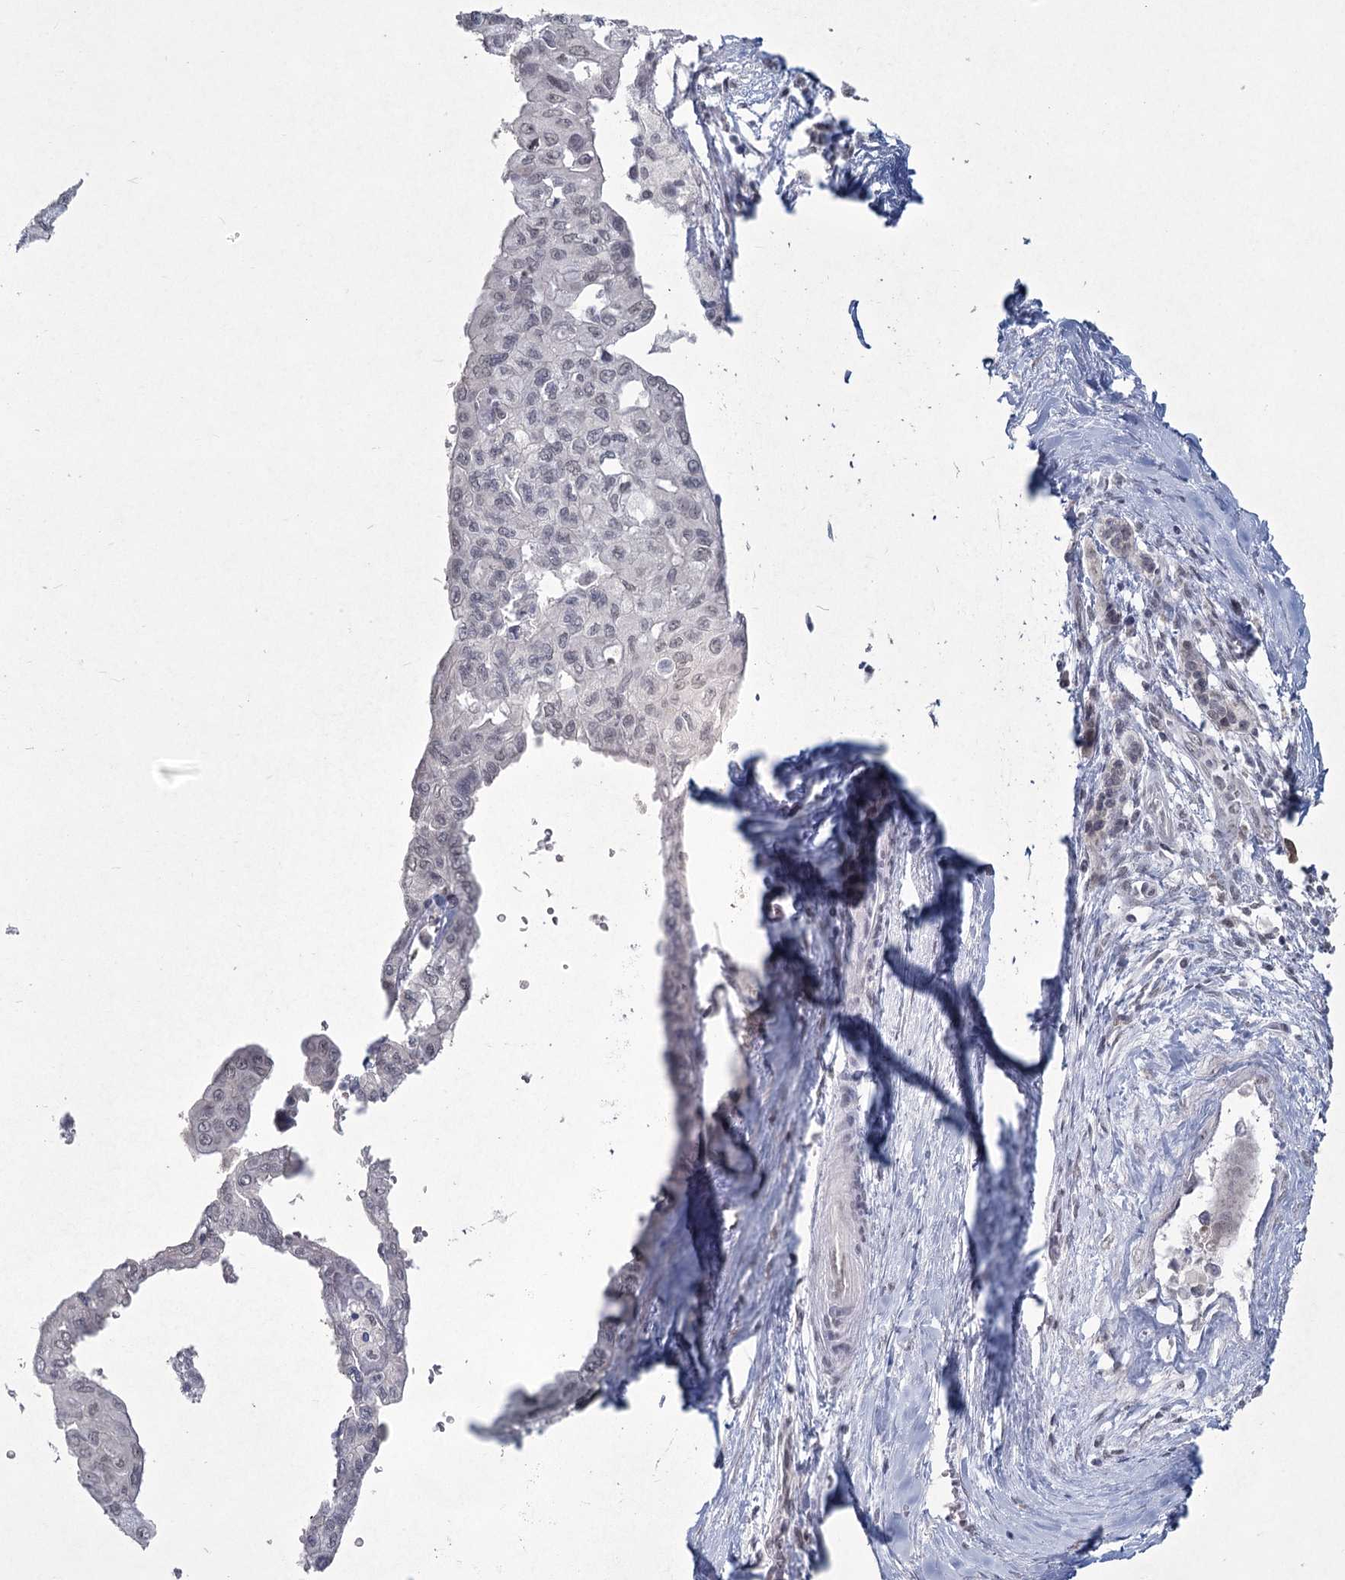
{"staining": {"intensity": "negative", "quantity": "none", "location": "none"}, "tissue": "pancreatic cancer", "cell_type": "Tumor cells", "image_type": "cancer", "snomed": [{"axis": "morphology", "description": "Adenocarcinoma, NOS"}, {"axis": "topography", "description": "Pancreas"}], "caption": "Immunohistochemistry image of neoplastic tissue: adenocarcinoma (pancreatic) stained with DAB shows no significant protein staining in tumor cells.", "gene": "LY6G5C", "patient": {"sex": "male", "age": 51}}